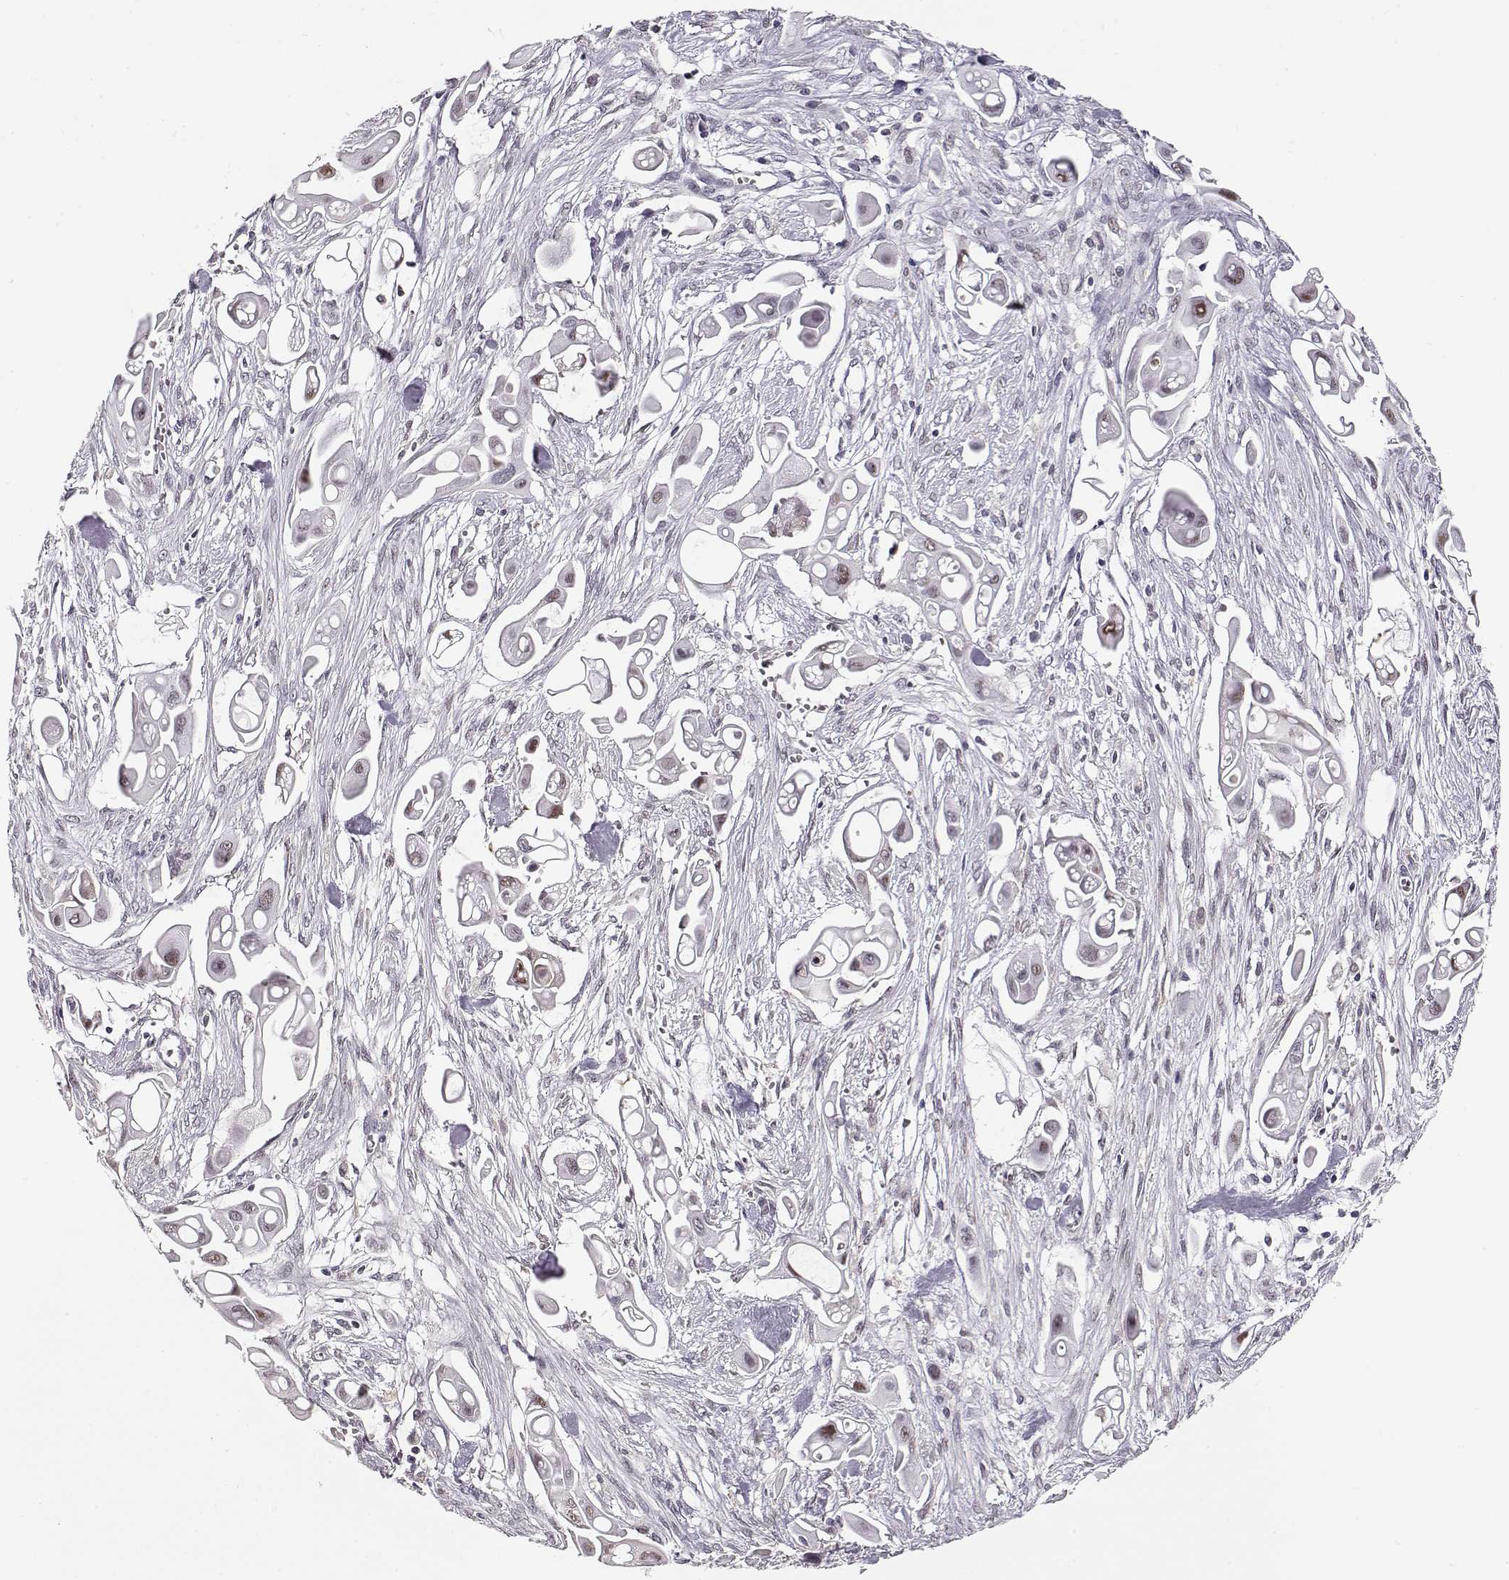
{"staining": {"intensity": "negative", "quantity": "none", "location": "none"}, "tissue": "pancreatic cancer", "cell_type": "Tumor cells", "image_type": "cancer", "snomed": [{"axis": "morphology", "description": "Adenocarcinoma, NOS"}, {"axis": "topography", "description": "Pancreas"}], "caption": "Tumor cells show no significant expression in pancreatic cancer.", "gene": "TEPP", "patient": {"sex": "male", "age": 50}}